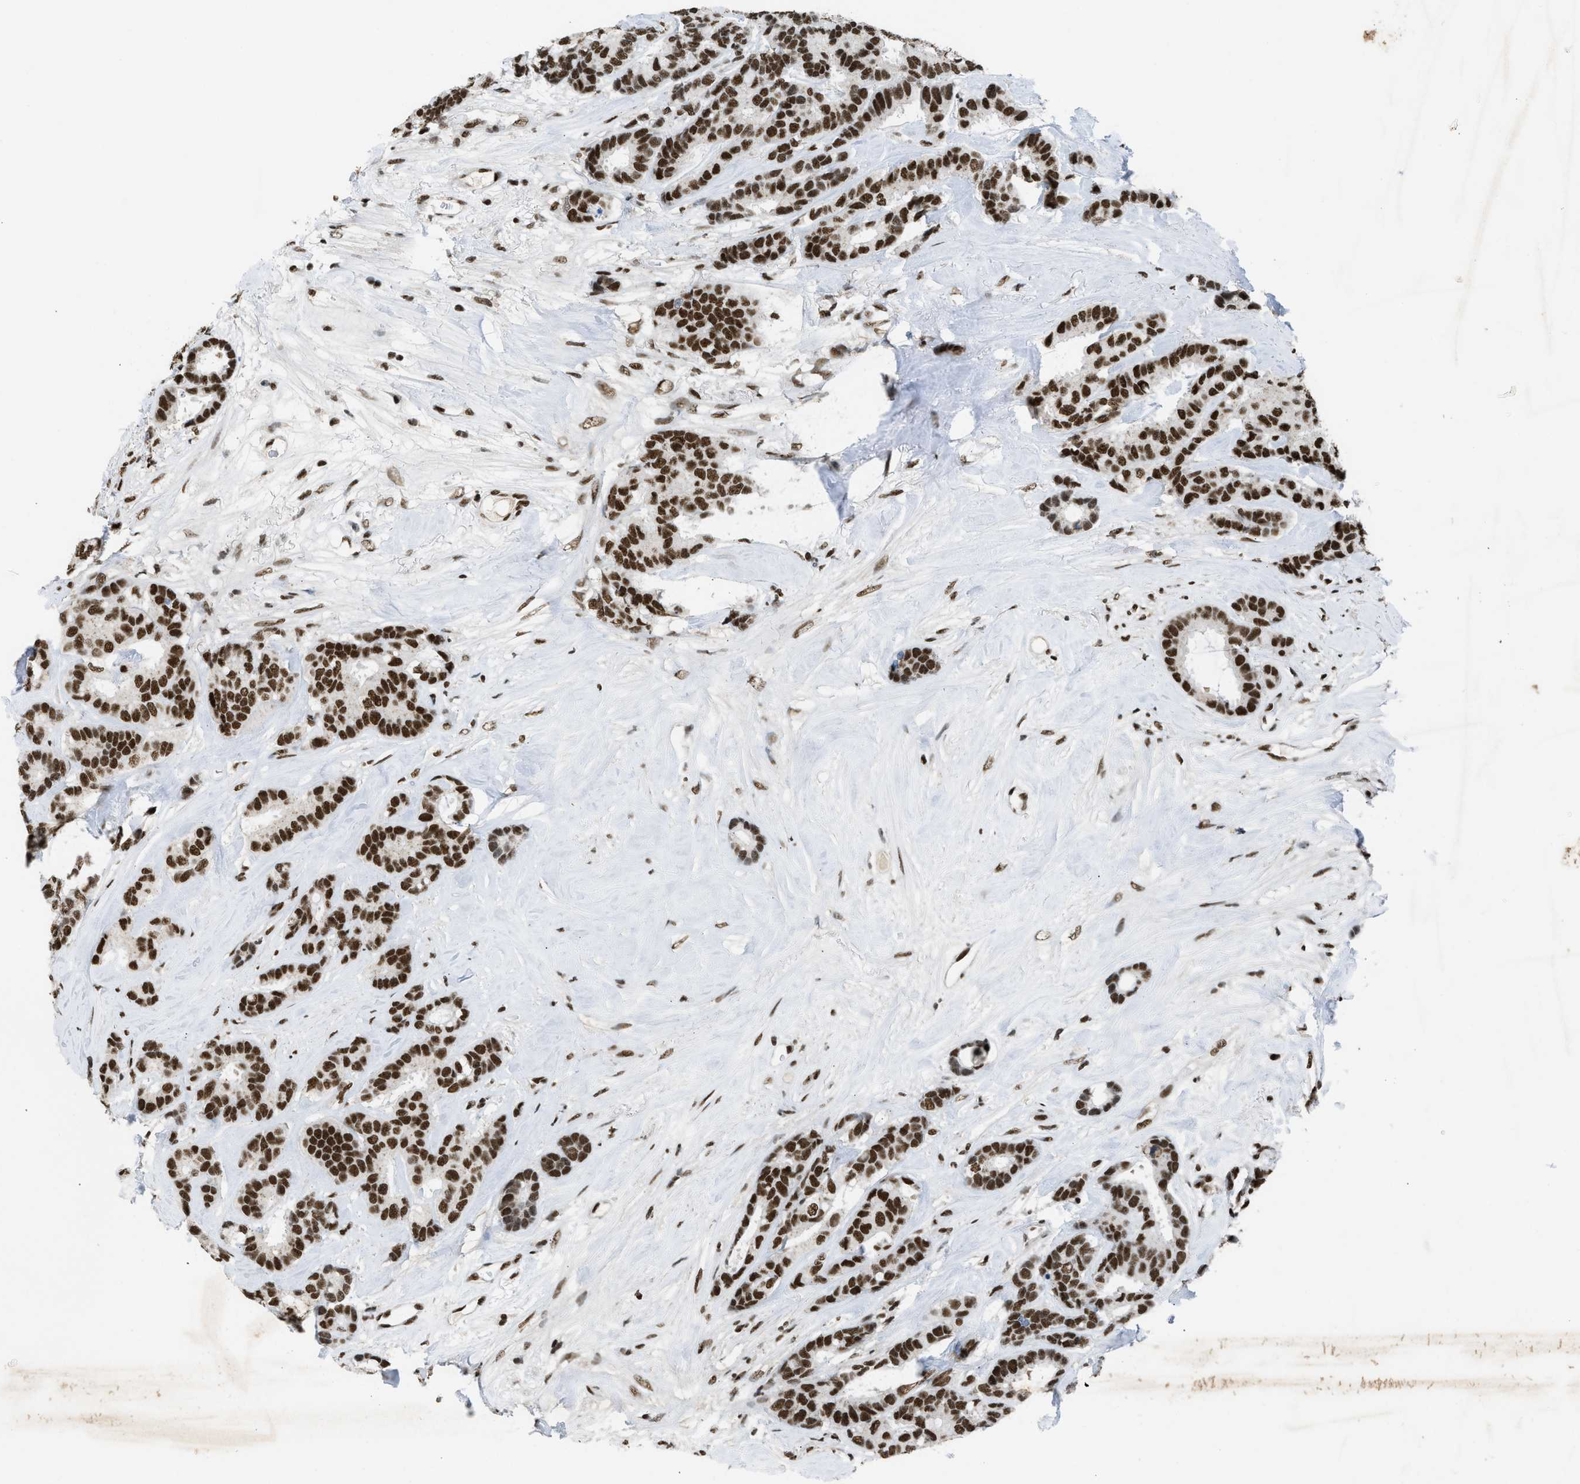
{"staining": {"intensity": "strong", "quantity": ">75%", "location": "nuclear"}, "tissue": "breast cancer", "cell_type": "Tumor cells", "image_type": "cancer", "snomed": [{"axis": "morphology", "description": "Duct carcinoma"}, {"axis": "topography", "description": "Breast"}], "caption": "Immunohistochemistry (IHC) (DAB (3,3'-diaminobenzidine)) staining of human breast cancer demonstrates strong nuclear protein positivity in about >75% of tumor cells. (DAB IHC, brown staining for protein, blue staining for nuclei).", "gene": "SCAF4", "patient": {"sex": "female", "age": 87}}